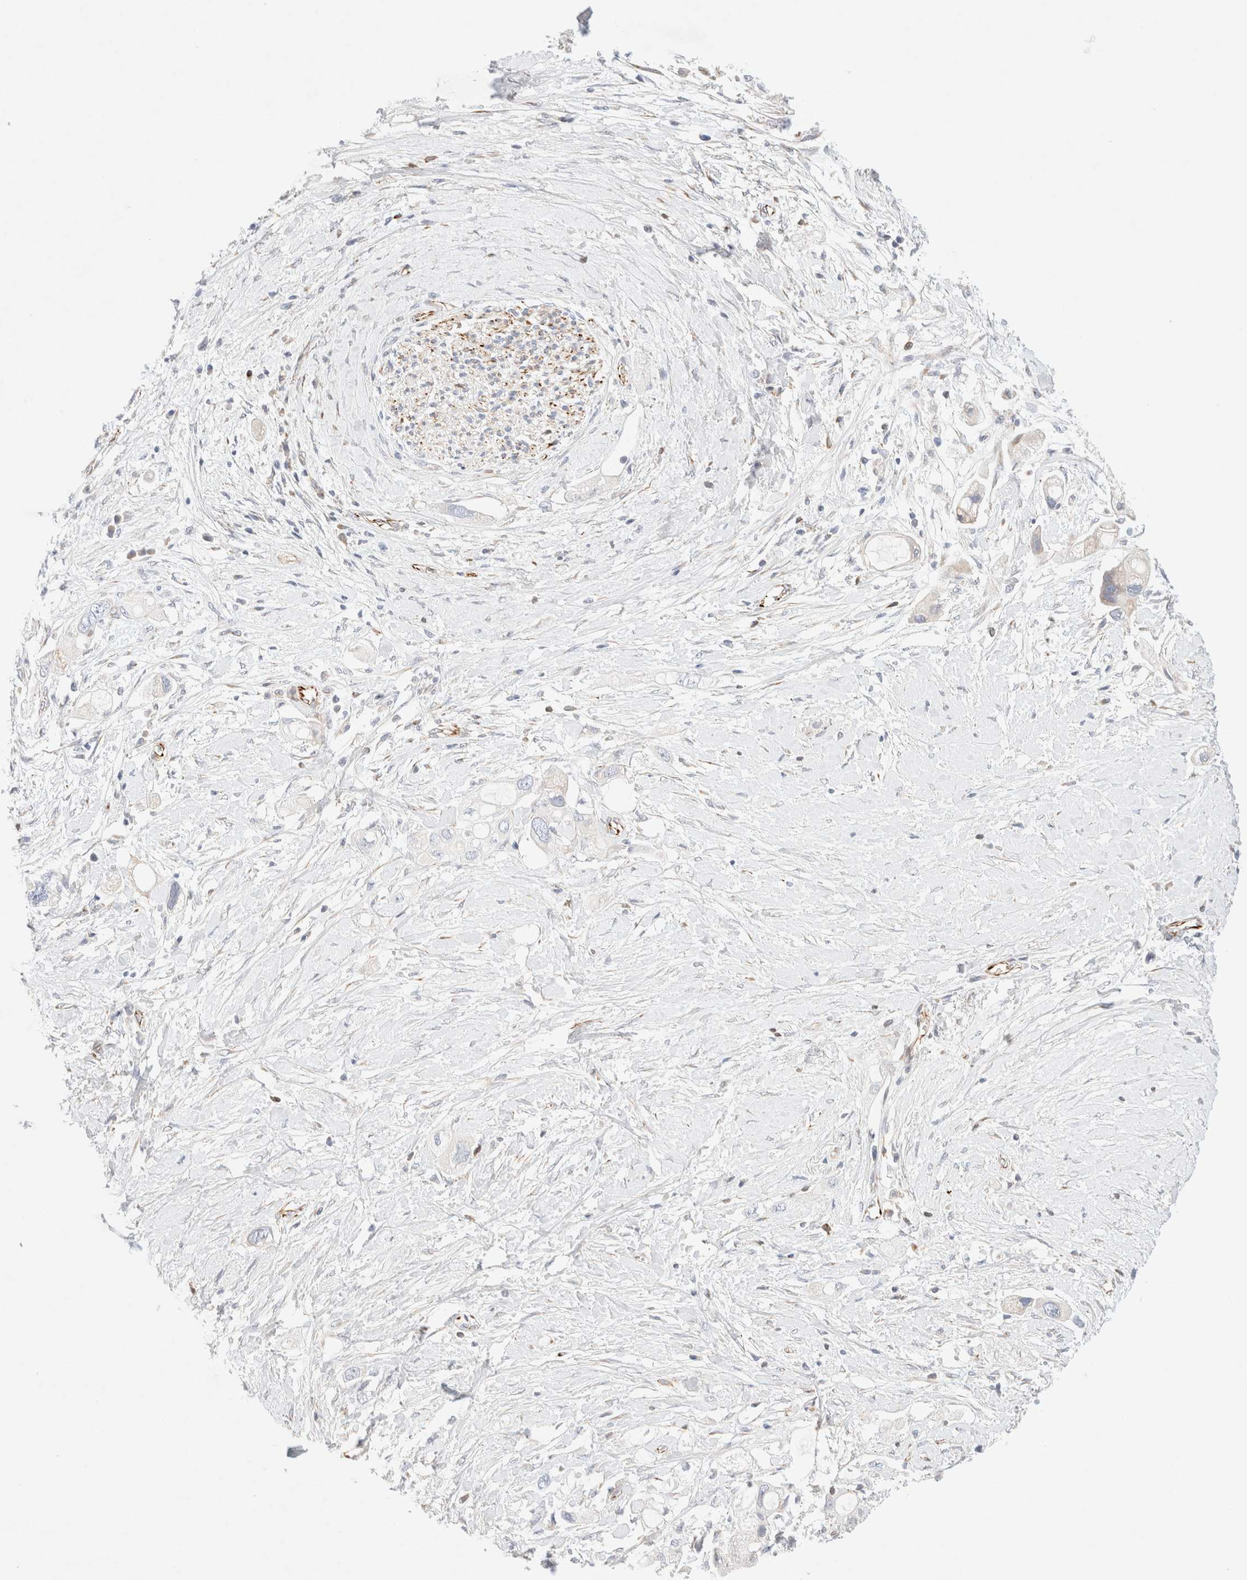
{"staining": {"intensity": "negative", "quantity": "none", "location": "none"}, "tissue": "pancreatic cancer", "cell_type": "Tumor cells", "image_type": "cancer", "snomed": [{"axis": "morphology", "description": "Adenocarcinoma, NOS"}, {"axis": "topography", "description": "Pancreas"}], "caption": "High power microscopy histopathology image of an immunohistochemistry micrograph of pancreatic cancer, revealing no significant positivity in tumor cells. (DAB (3,3'-diaminobenzidine) immunohistochemistry (IHC), high magnification).", "gene": "SLC25A48", "patient": {"sex": "female", "age": 56}}